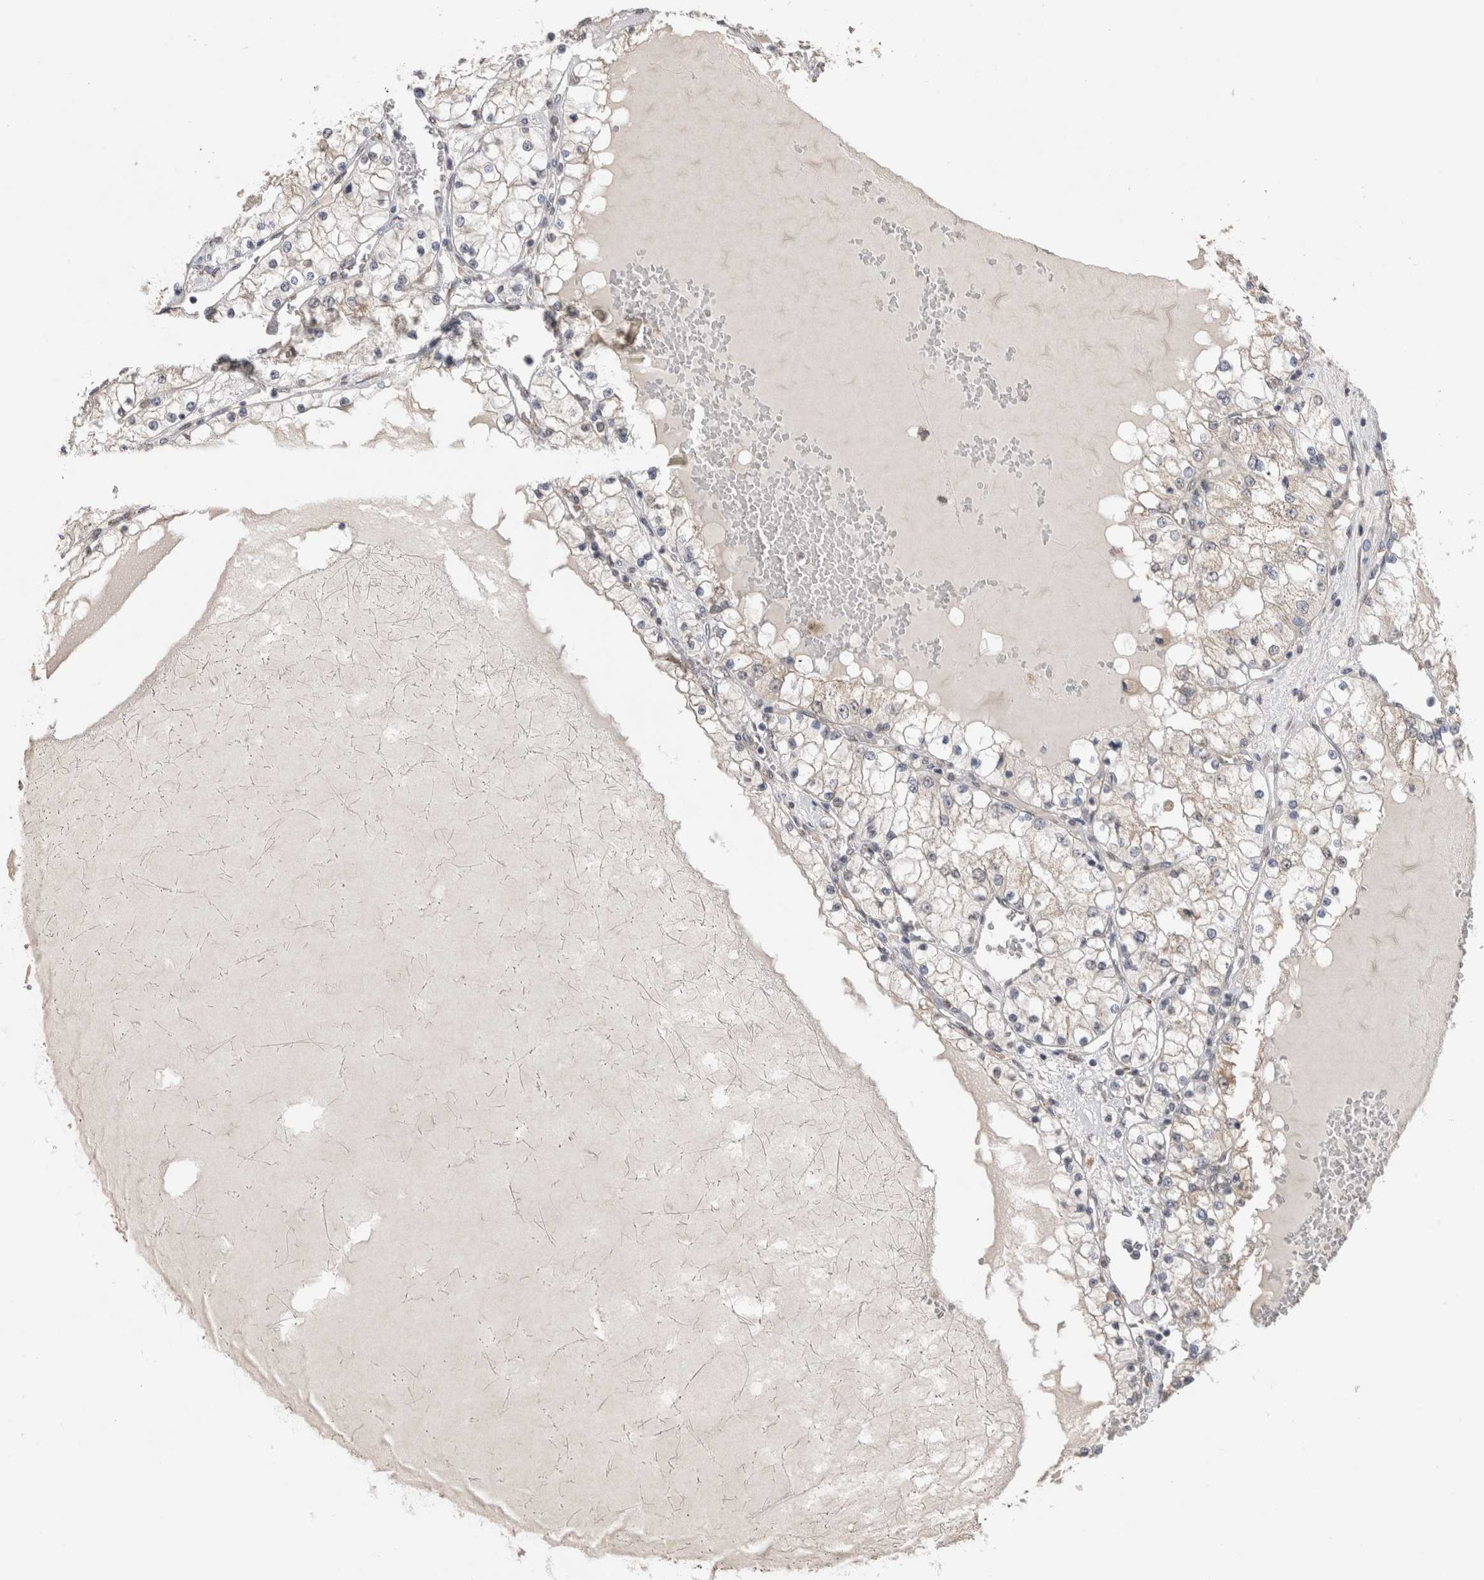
{"staining": {"intensity": "negative", "quantity": "none", "location": "none"}, "tissue": "renal cancer", "cell_type": "Tumor cells", "image_type": "cancer", "snomed": [{"axis": "morphology", "description": "Adenocarcinoma, NOS"}, {"axis": "topography", "description": "Kidney"}], "caption": "DAB immunohistochemical staining of human renal adenocarcinoma exhibits no significant staining in tumor cells.", "gene": "NOMO1", "patient": {"sex": "male", "age": 68}}